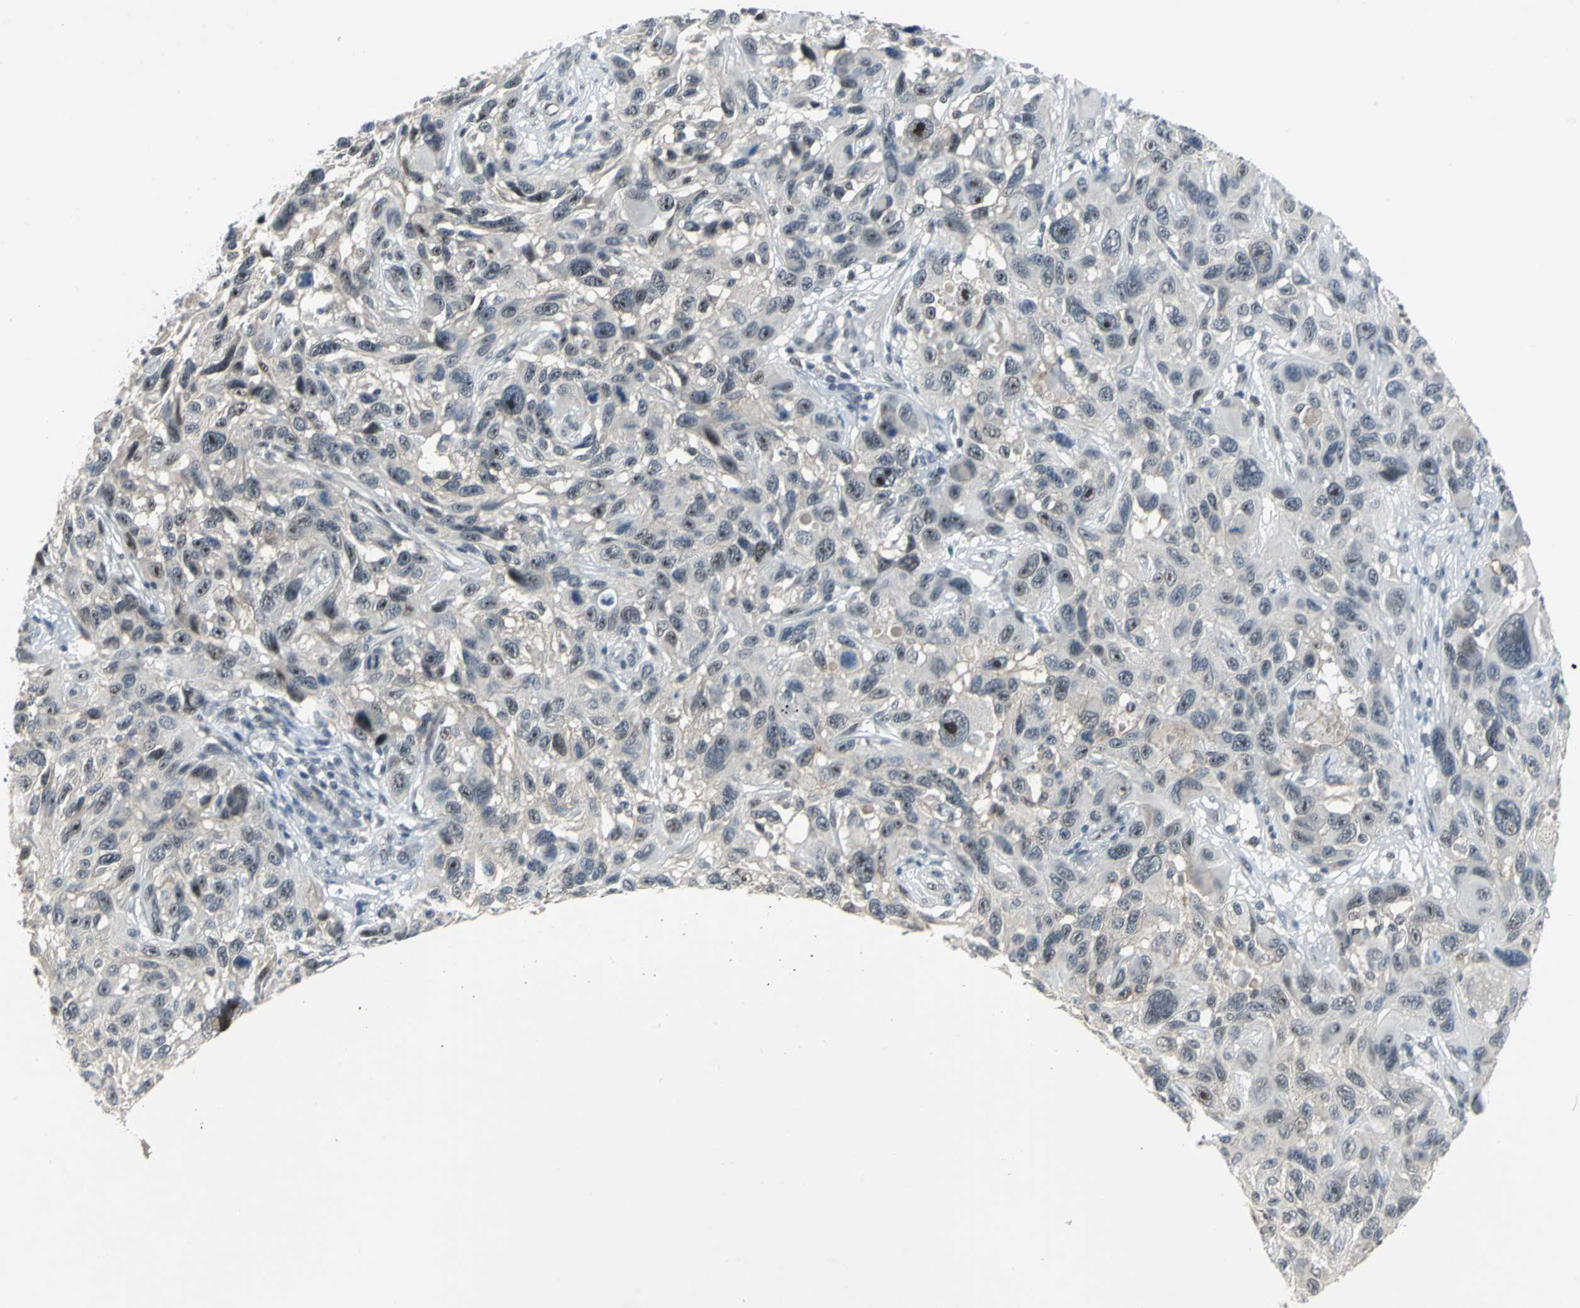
{"staining": {"intensity": "moderate", "quantity": "25%-75%", "location": "nuclear"}, "tissue": "melanoma", "cell_type": "Tumor cells", "image_type": "cancer", "snomed": [{"axis": "morphology", "description": "Malignant melanoma, NOS"}, {"axis": "topography", "description": "Skin"}], "caption": "Protein staining exhibits moderate nuclear positivity in about 25%-75% of tumor cells in malignant melanoma.", "gene": "GLI3", "patient": {"sex": "male", "age": 53}}